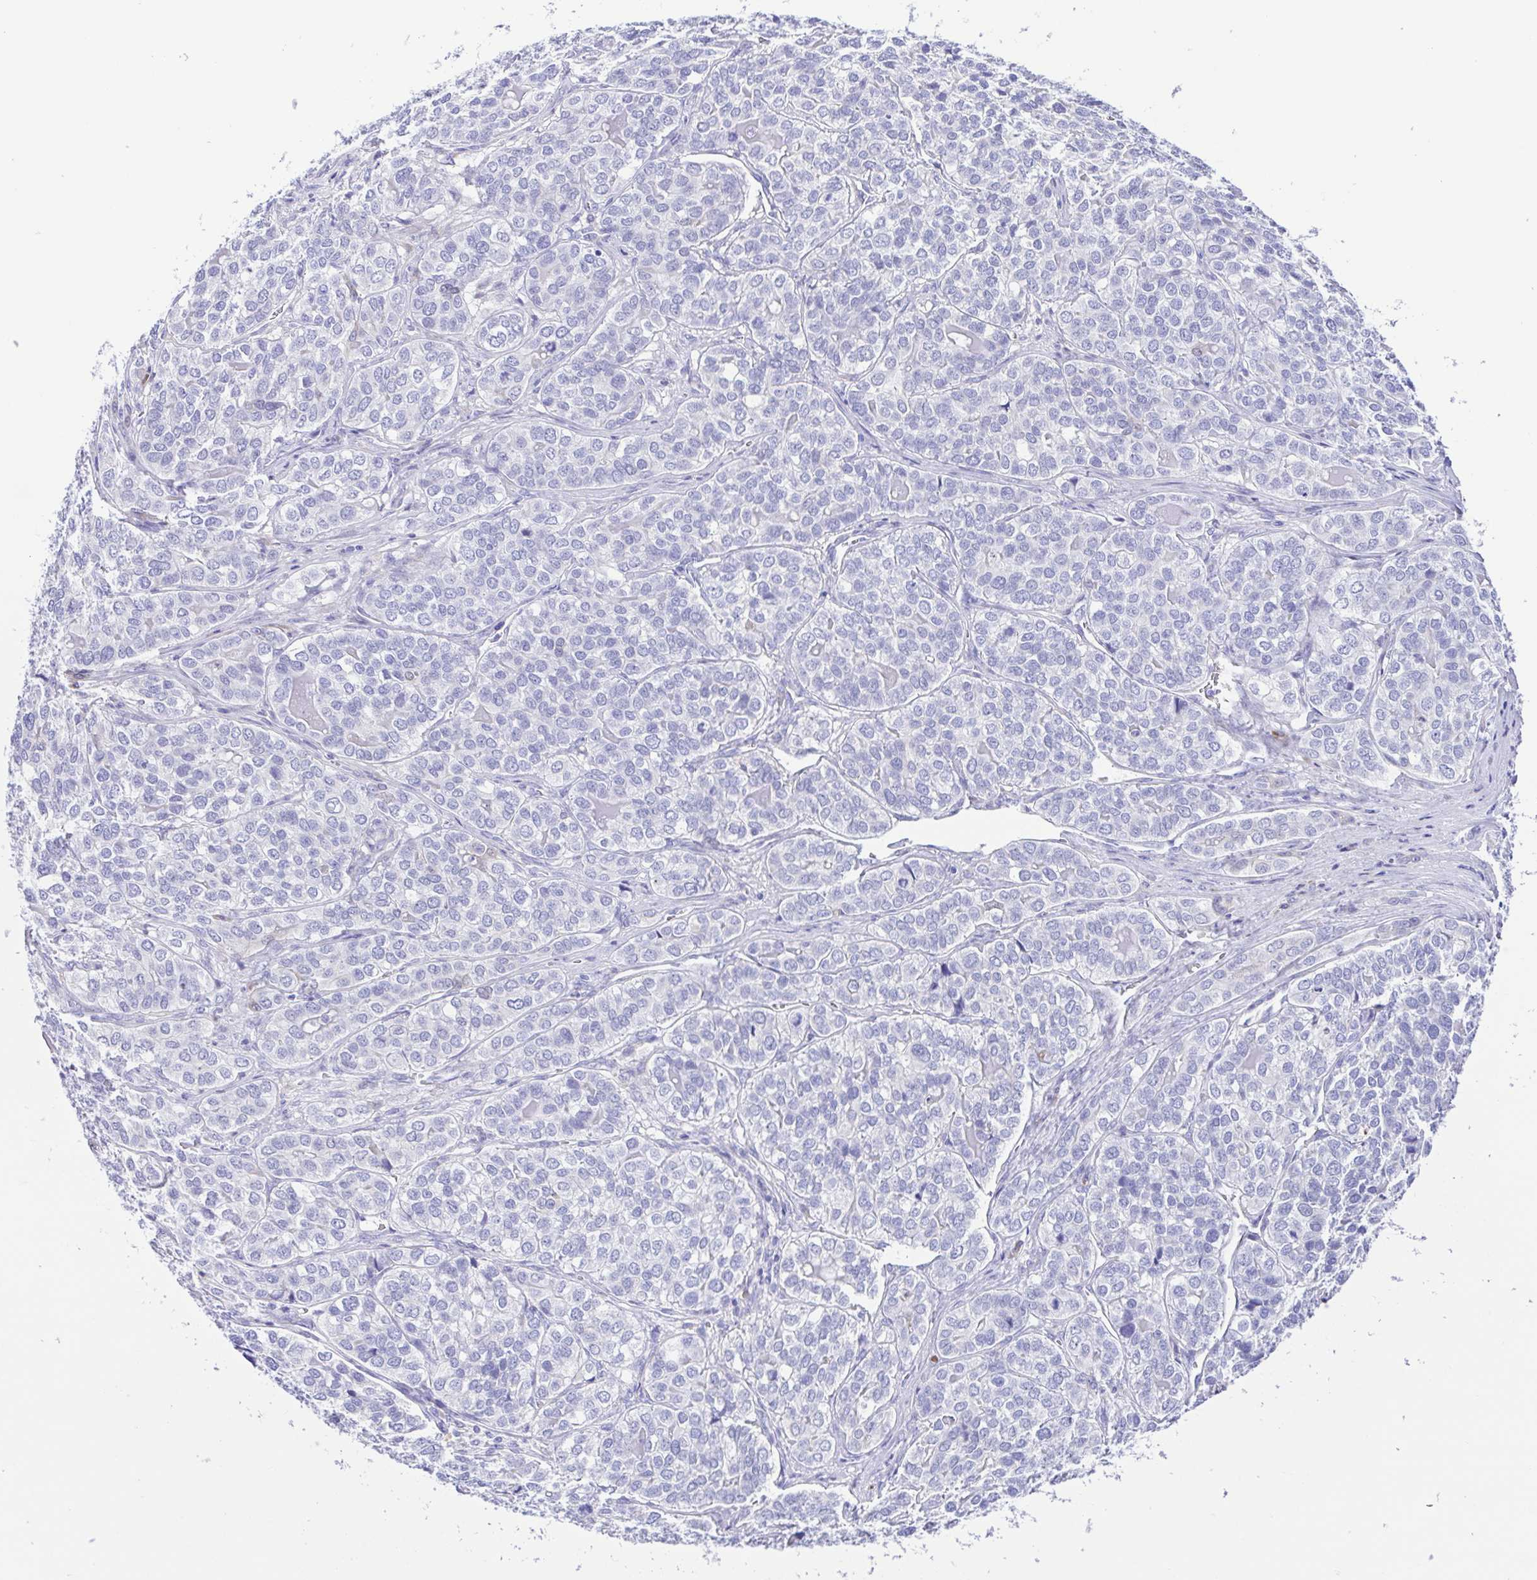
{"staining": {"intensity": "negative", "quantity": "none", "location": "none"}, "tissue": "liver cancer", "cell_type": "Tumor cells", "image_type": "cancer", "snomed": [{"axis": "morphology", "description": "Cholangiocarcinoma"}, {"axis": "topography", "description": "Liver"}], "caption": "Micrograph shows no protein positivity in tumor cells of liver cholangiocarcinoma tissue.", "gene": "GPR17", "patient": {"sex": "male", "age": 56}}